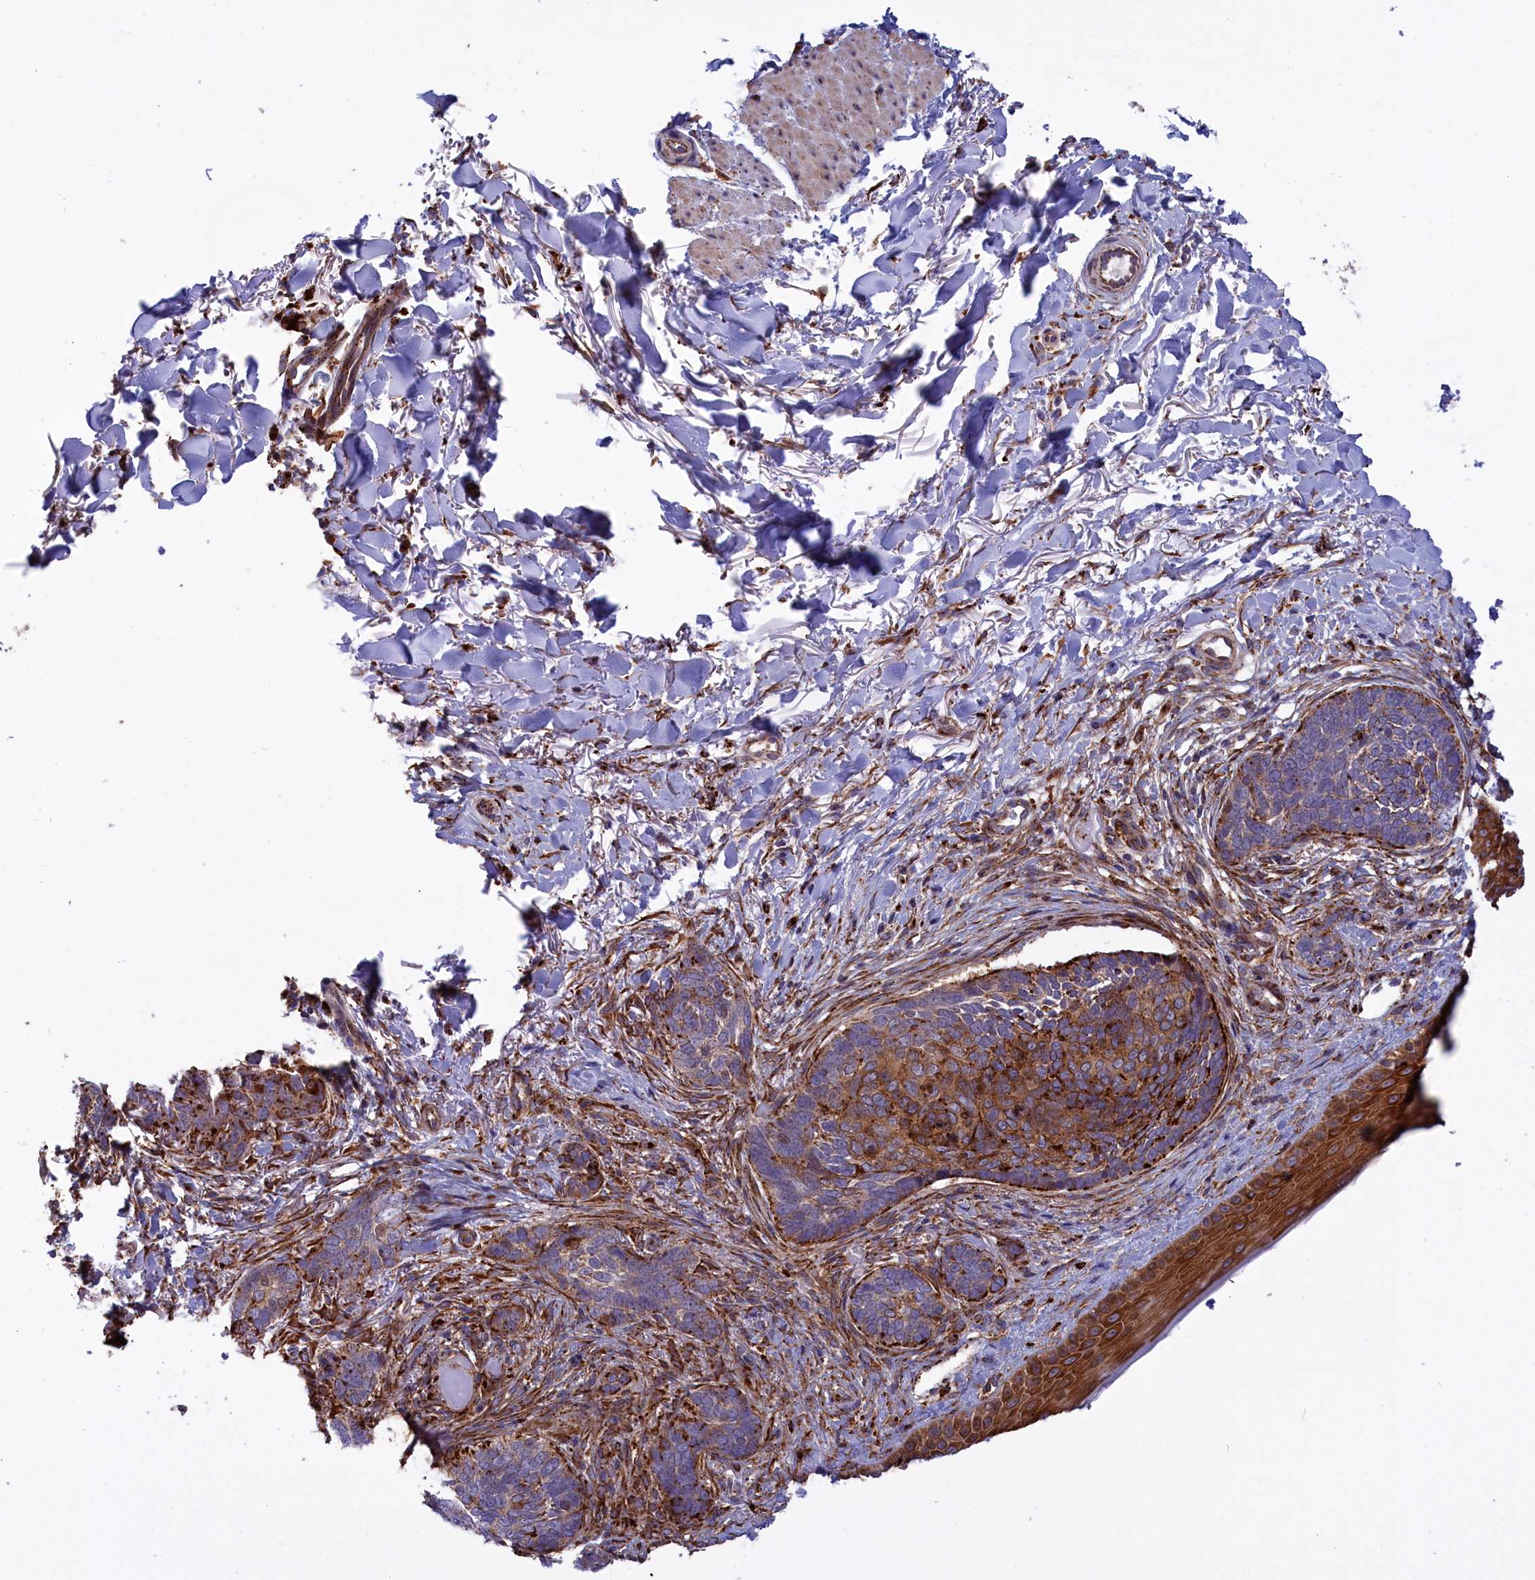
{"staining": {"intensity": "moderate", "quantity": "25%-75%", "location": "cytoplasmic/membranous"}, "tissue": "skin cancer", "cell_type": "Tumor cells", "image_type": "cancer", "snomed": [{"axis": "morphology", "description": "Normal tissue, NOS"}, {"axis": "morphology", "description": "Basal cell carcinoma"}, {"axis": "topography", "description": "Skin"}], "caption": "Immunohistochemistry image of neoplastic tissue: human skin cancer stained using immunohistochemistry (IHC) exhibits medium levels of moderate protein expression localized specifically in the cytoplasmic/membranous of tumor cells, appearing as a cytoplasmic/membranous brown color.", "gene": "MAN2B1", "patient": {"sex": "female", "age": 67}}